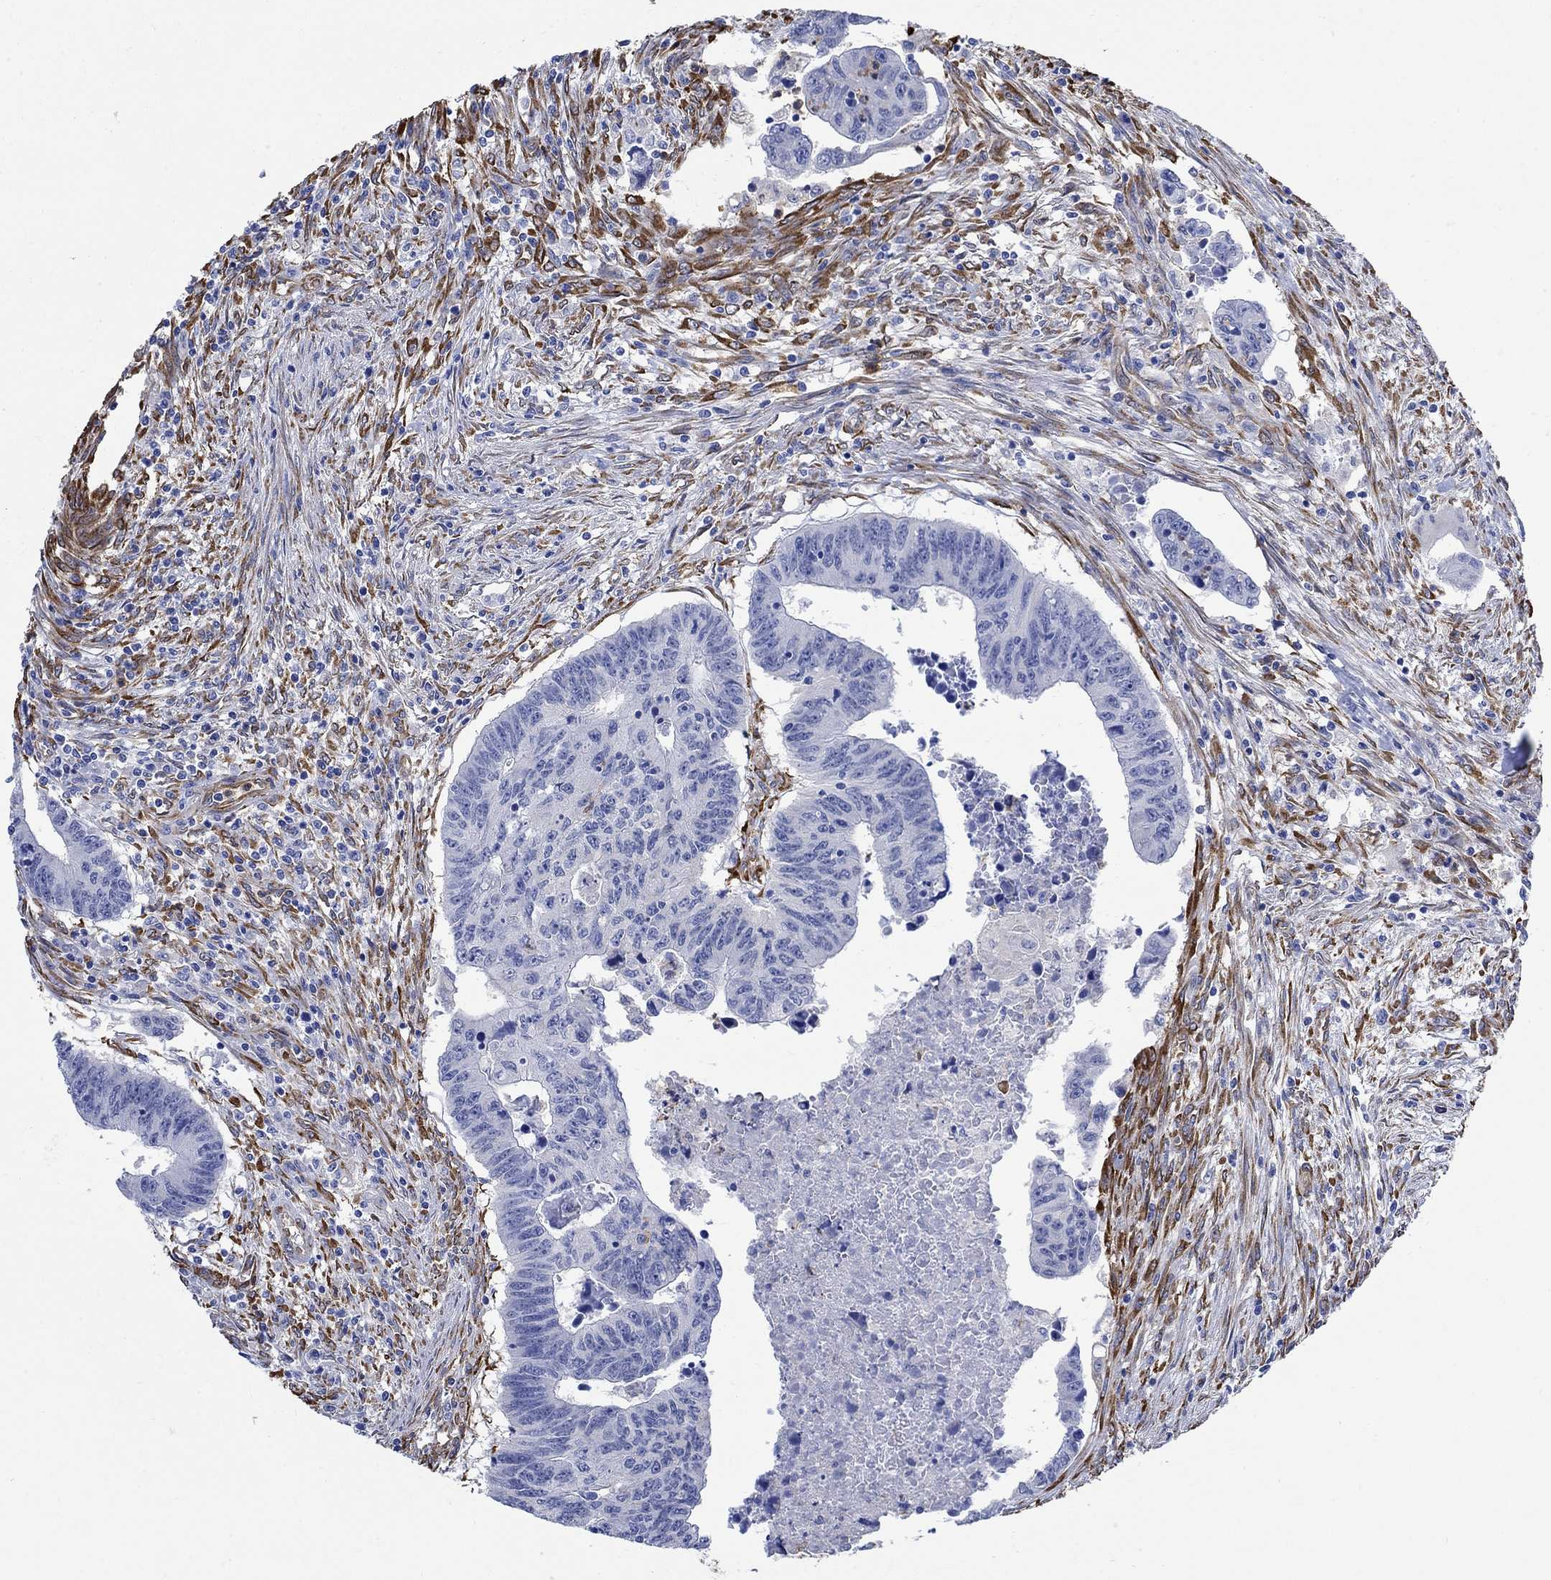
{"staining": {"intensity": "negative", "quantity": "none", "location": "none"}, "tissue": "colorectal cancer", "cell_type": "Tumor cells", "image_type": "cancer", "snomed": [{"axis": "morphology", "description": "Adenocarcinoma, NOS"}, {"axis": "topography", "description": "Rectum"}], "caption": "This is a micrograph of immunohistochemistry (IHC) staining of colorectal cancer (adenocarcinoma), which shows no staining in tumor cells. (Brightfield microscopy of DAB immunohistochemistry (IHC) at high magnification).", "gene": "TGM2", "patient": {"sex": "female", "age": 85}}